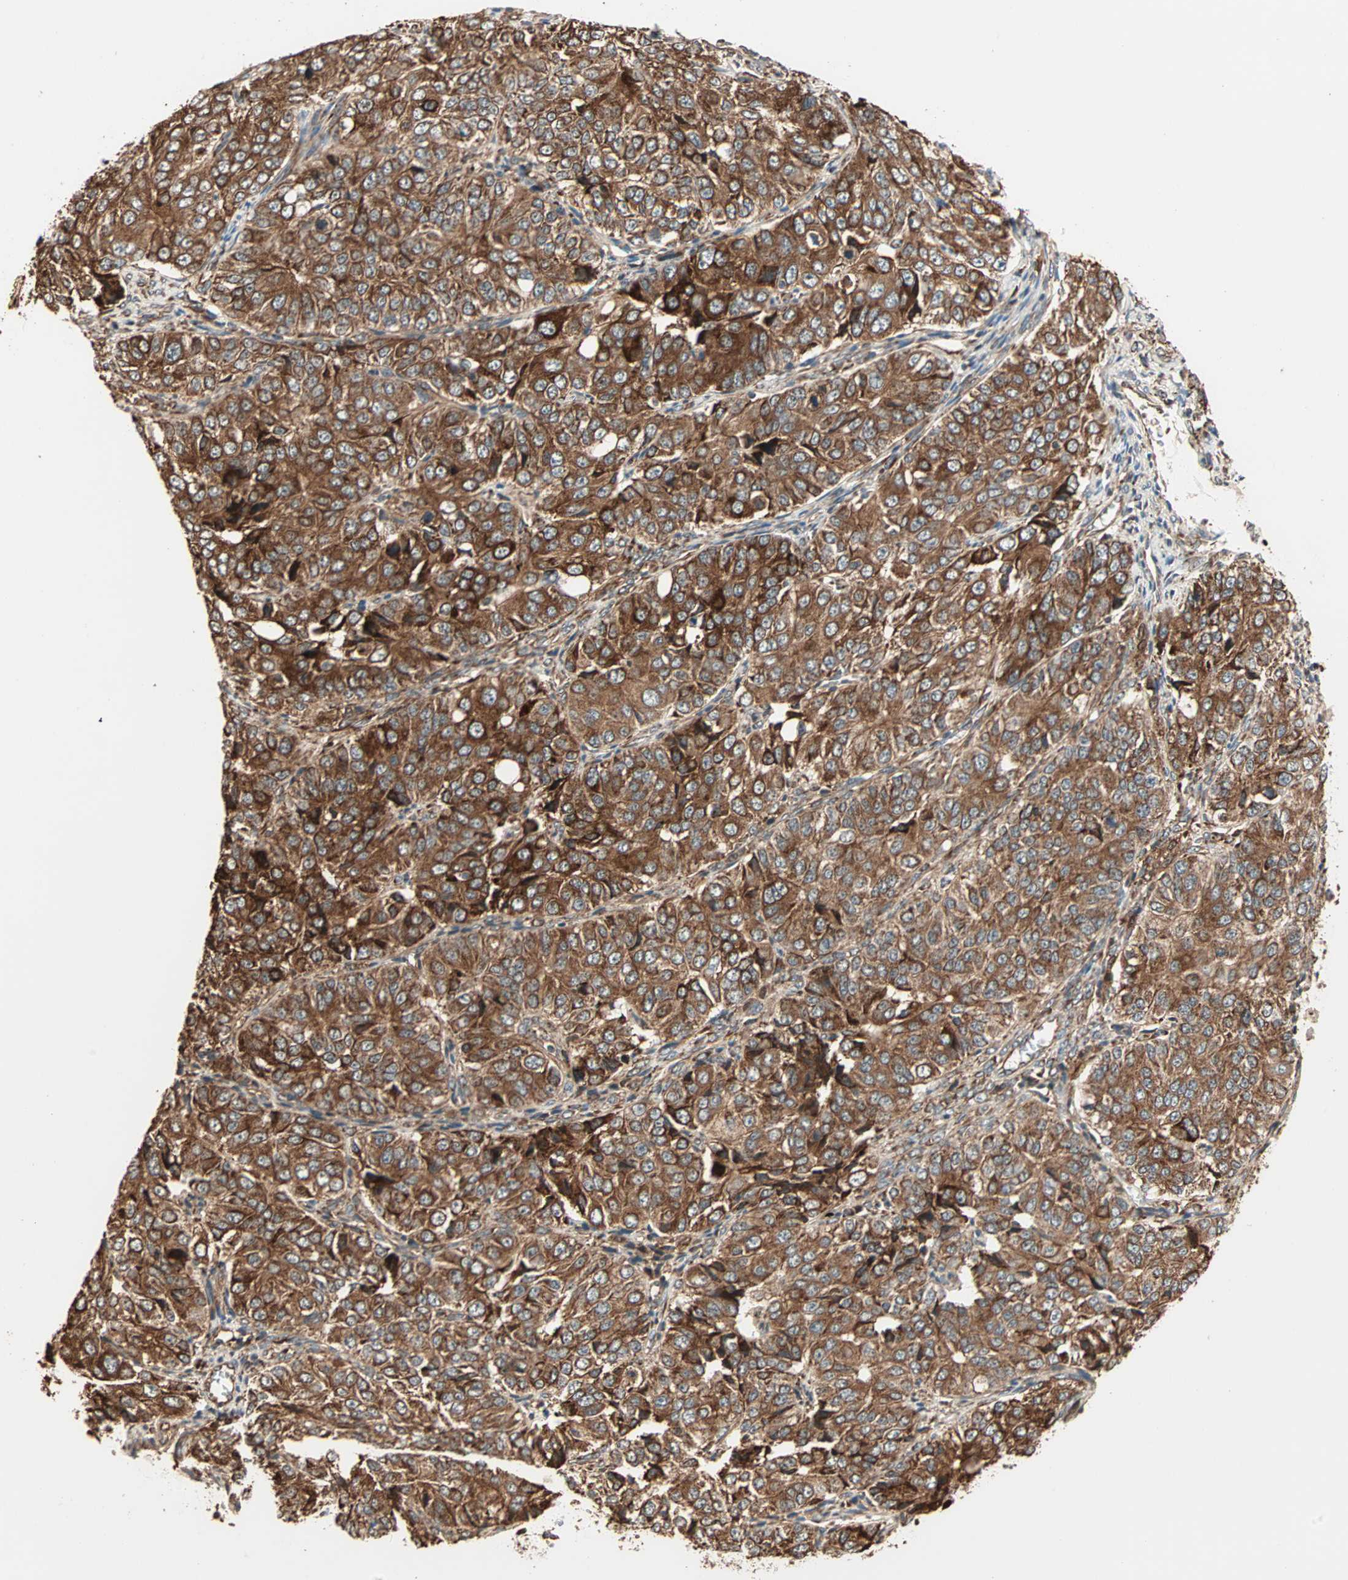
{"staining": {"intensity": "strong", "quantity": ">75%", "location": "cytoplasmic/membranous"}, "tissue": "ovarian cancer", "cell_type": "Tumor cells", "image_type": "cancer", "snomed": [{"axis": "morphology", "description": "Carcinoma, endometroid"}, {"axis": "topography", "description": "Ovary"}], "caption": "This micrograph demonstrates IHC staining of human ovarian cancer (endometroid carcinoma), with high strong cytoplasmic/membranous expression in about >75% of tumor cells.", "gene": "P4HA1", "patient": {"sex": "female", "age": 51}}